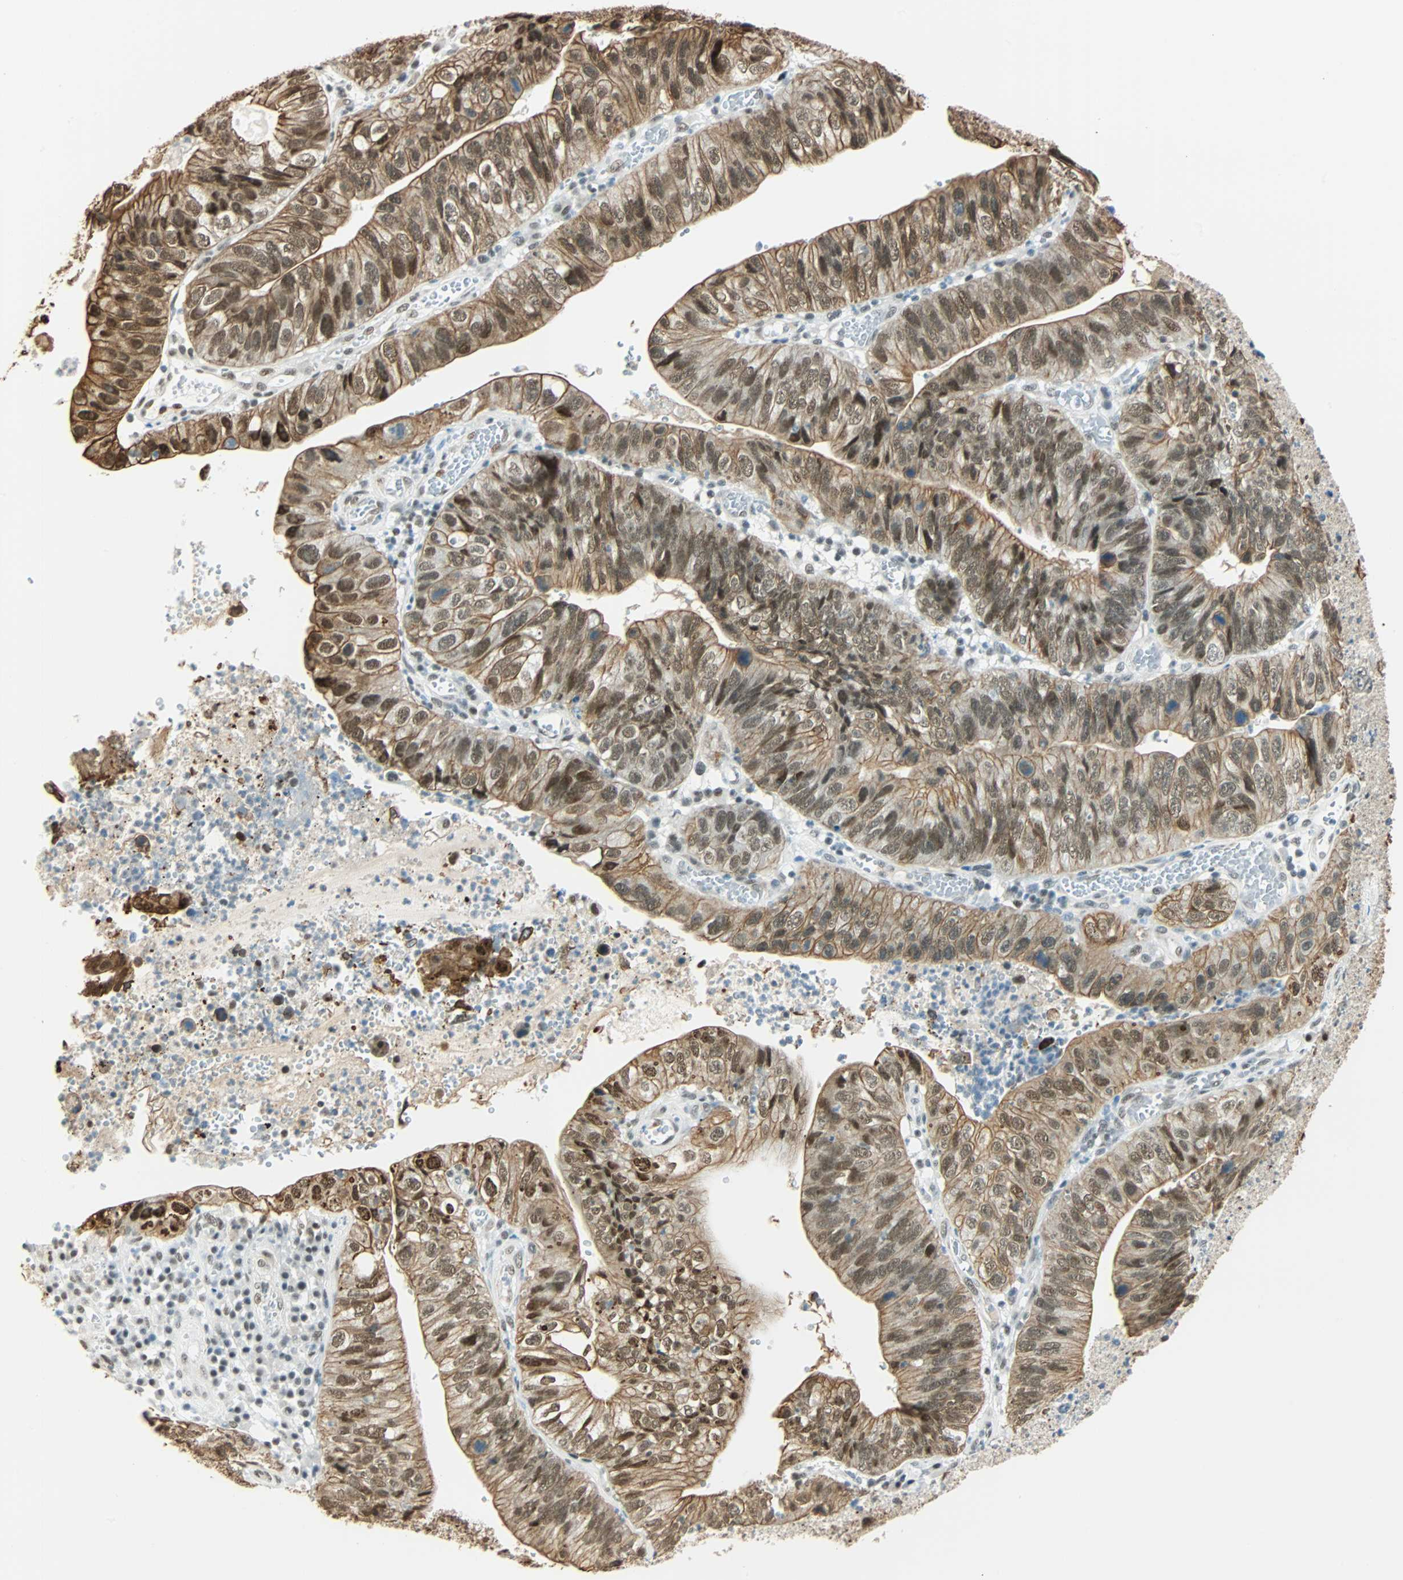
{"staining": {"intensity": "strong", "quantity": "25%-75%", "location": "cytoplasmic/membranous,nuclear"}, "tissue": "stomach cancer", "cell_type": "Tumor cells", "image_type": "cancer", "snomed": [{"axis": "morphology", "description": "Adenocarcinoma, NOS"}, {"axis": "topography", "description": "Stomach"}], "caption": "Stomach adenocarcinoma tissue demonstrates strong cytoplasmic/membranous and nuclear positivity in about 25%-75% of tumor cells, visualized by immunohistochemistry.", "gene": "NELFE", "patient": {"sex": "male", "age": 59}}